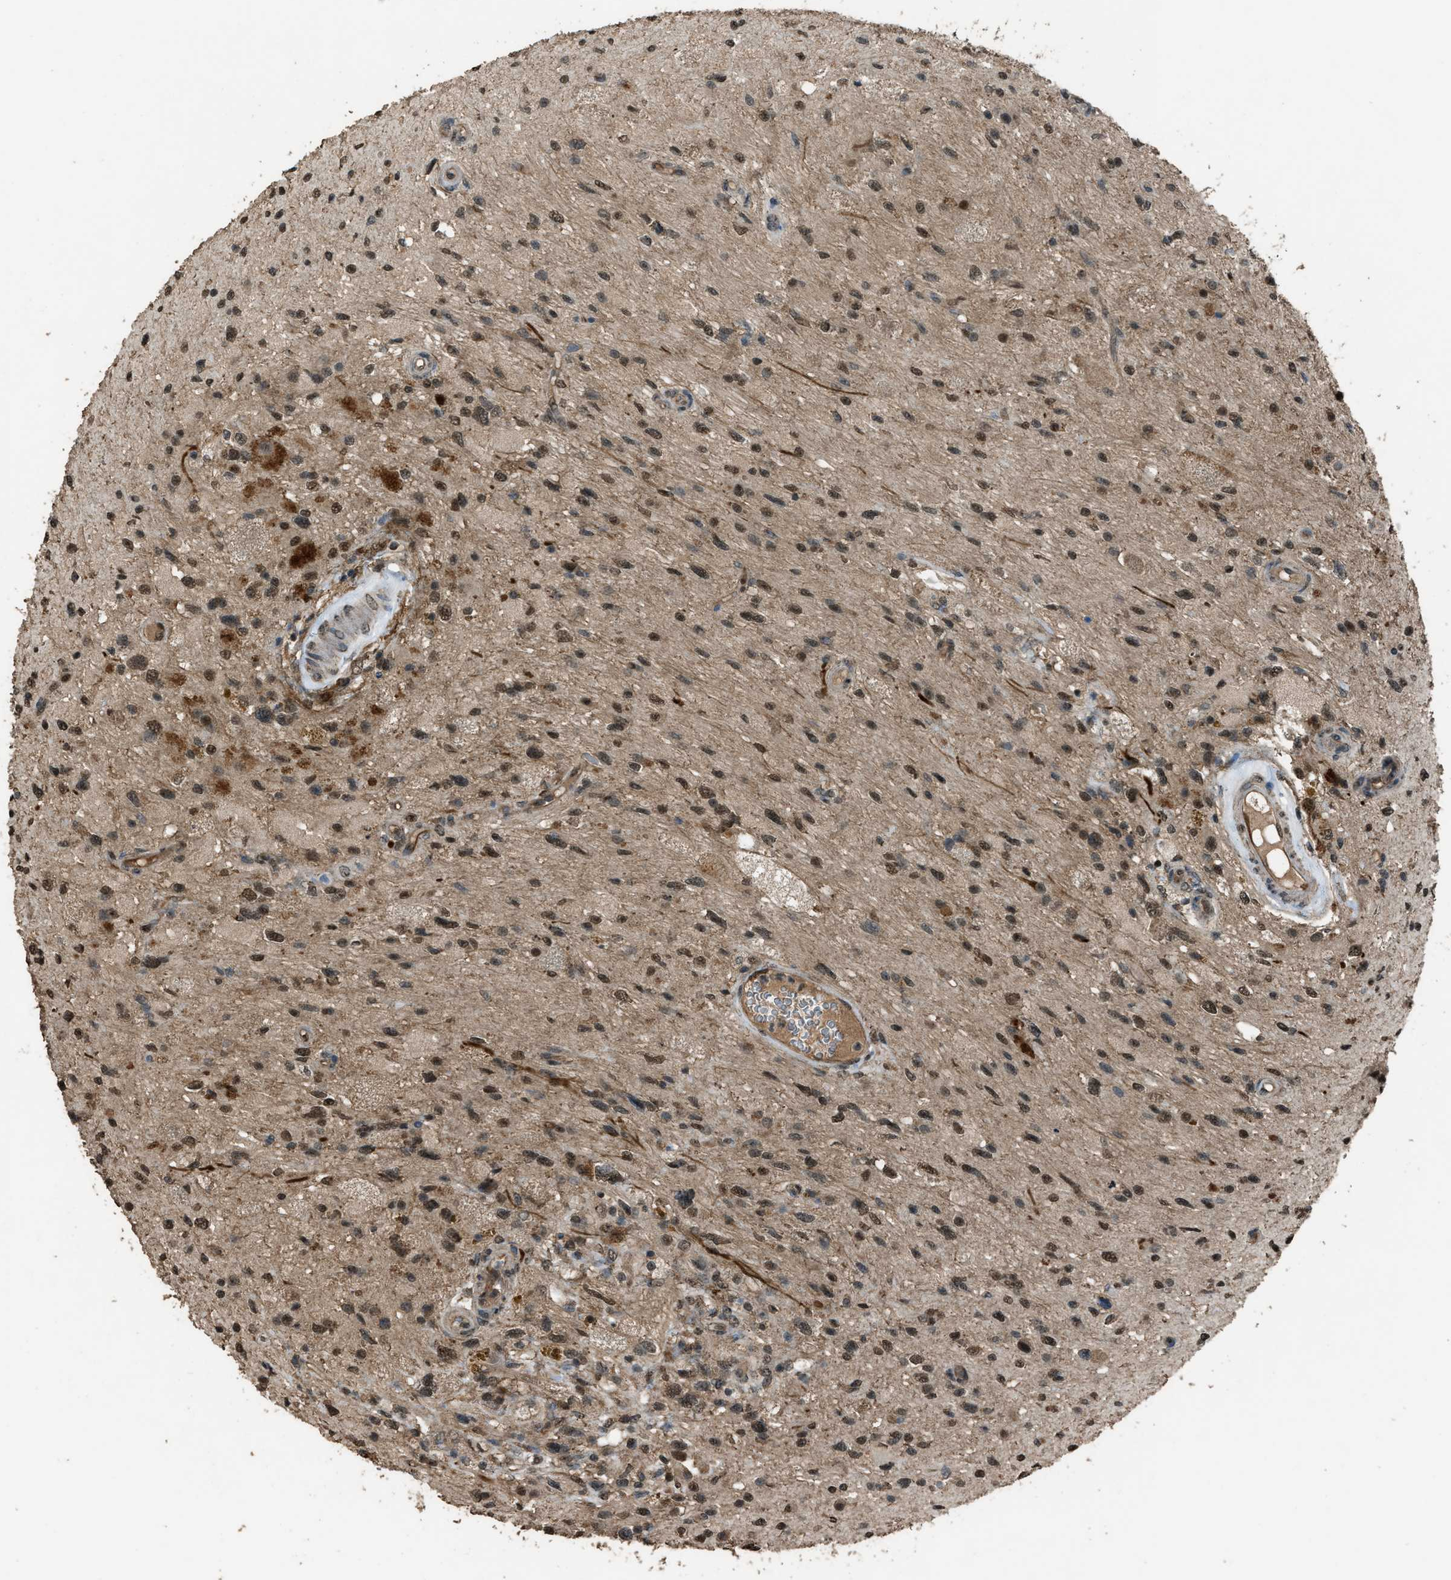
{"staining": {"intensity": "moderate", "quantity": ">75%", "location": "nuclear"}, "tissue": "glioma", "cell_type": "Tumor cells", "image_type": "cancer", "snomed": [{"axis": "morphology", "description": "Glioma, malignant, High grade"}, {"axis": "topography", "description": "Brain"}], "caption": "Protein analysis of glioma tissue displays moderate nuclear positivity in about >75% of tumor cells. (Brightfield microscopy of DAB IHC at high magnification).", "gene": "SERTAD2", "patient": {"sex": "male", "age": 33}}